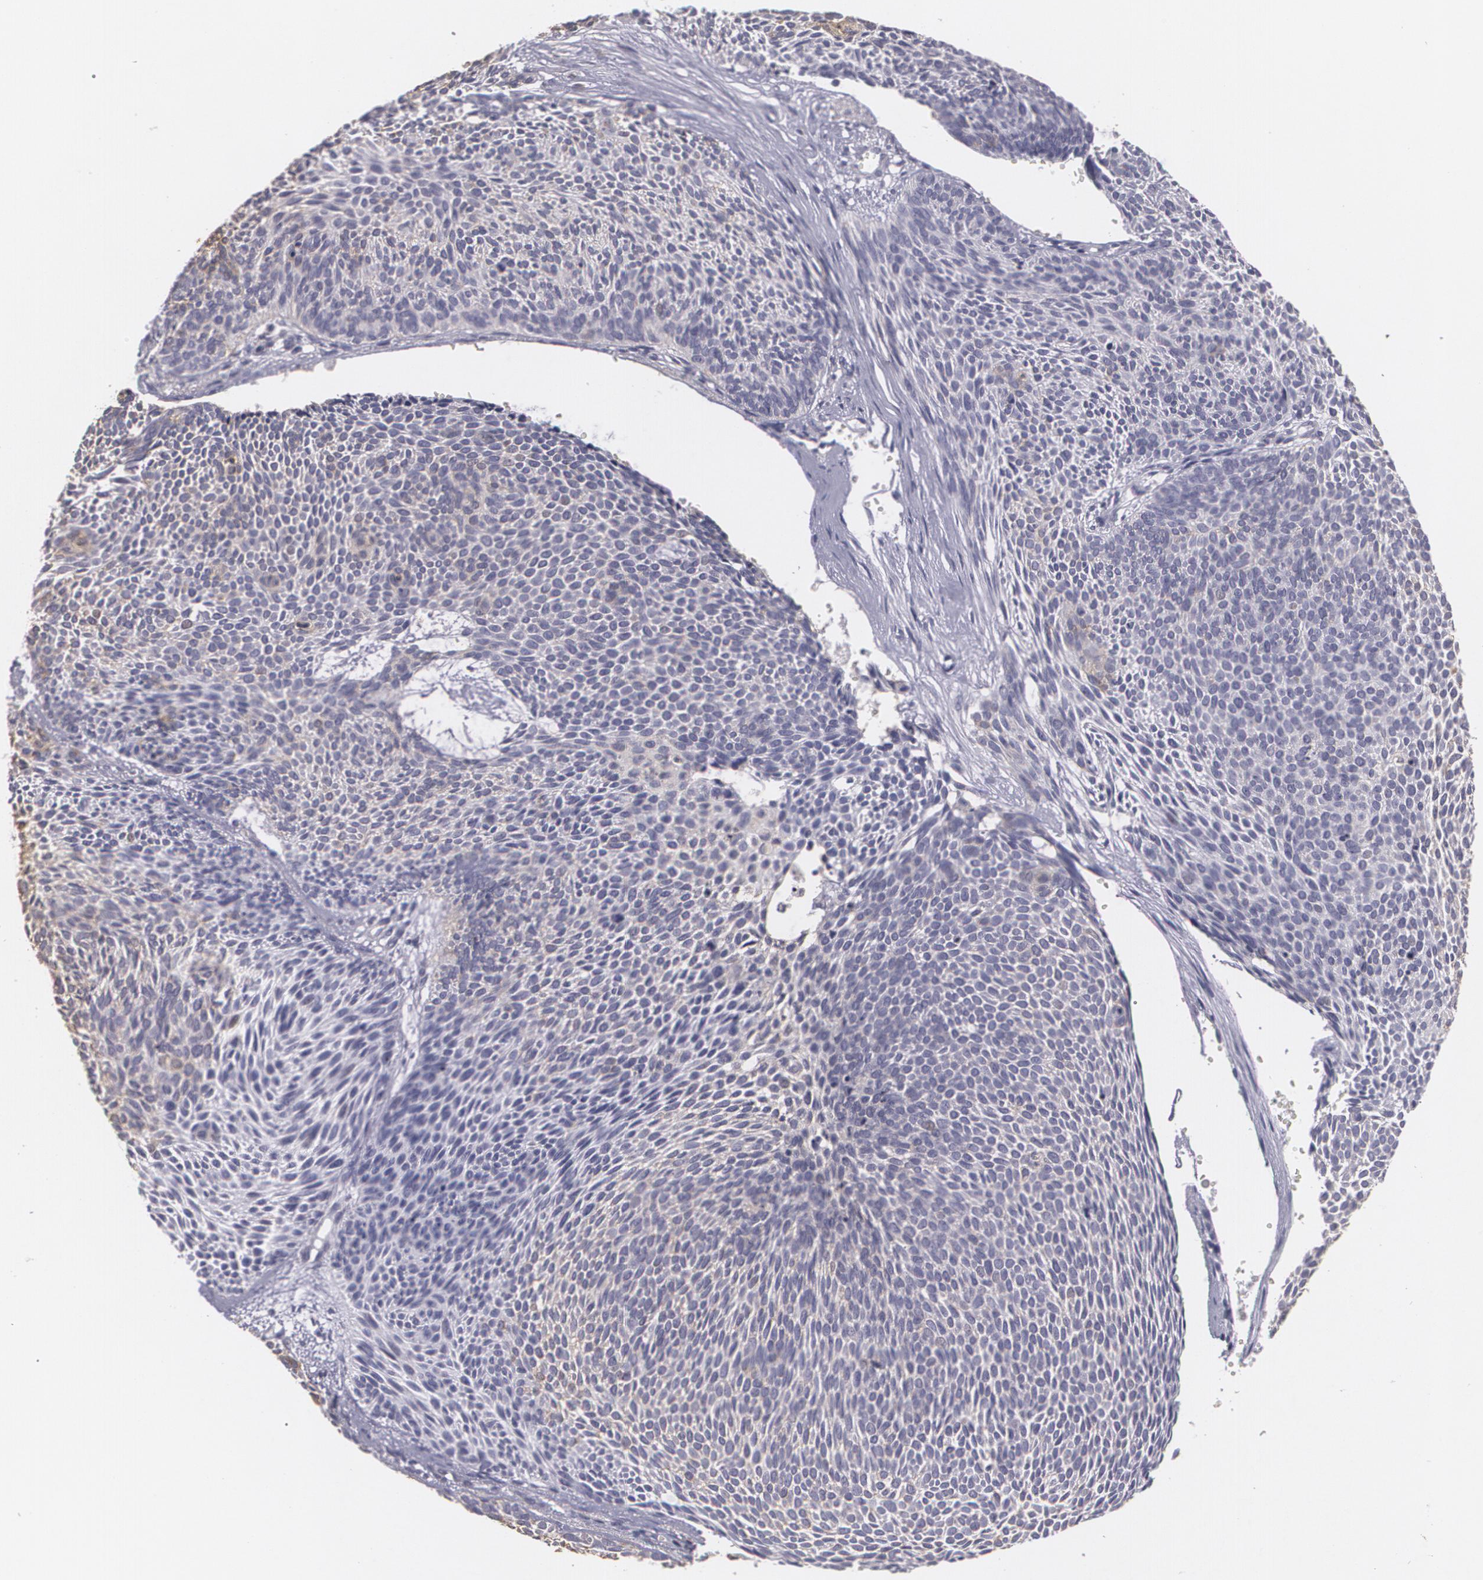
{"staining": {"intensity": "weak", "quantity": "25%-75%", "location": "cytoplasmic/membranous"}, "tissue": "skin cancer", "cell_type": "Tumor cells", "image_type": "cancer", "snomed": [{"axis": "morphology", "description": "Basal cell carcinoma"}, {"axis": "topography", "description": "Skin"}], "caption": "Immunohistochemistry (IHC) of human skin cancer (basal cell carcinoma) demonstrates low levels of weak cytoplasmic/membranous expression in about 25%-75% of tumor cells. (DAB (3,3'-diaminobenzidine) IHC with brightfield microscopy, high magnification).", "gene": "KCNA4", "patient": {"sex": "male", "age": 84}}